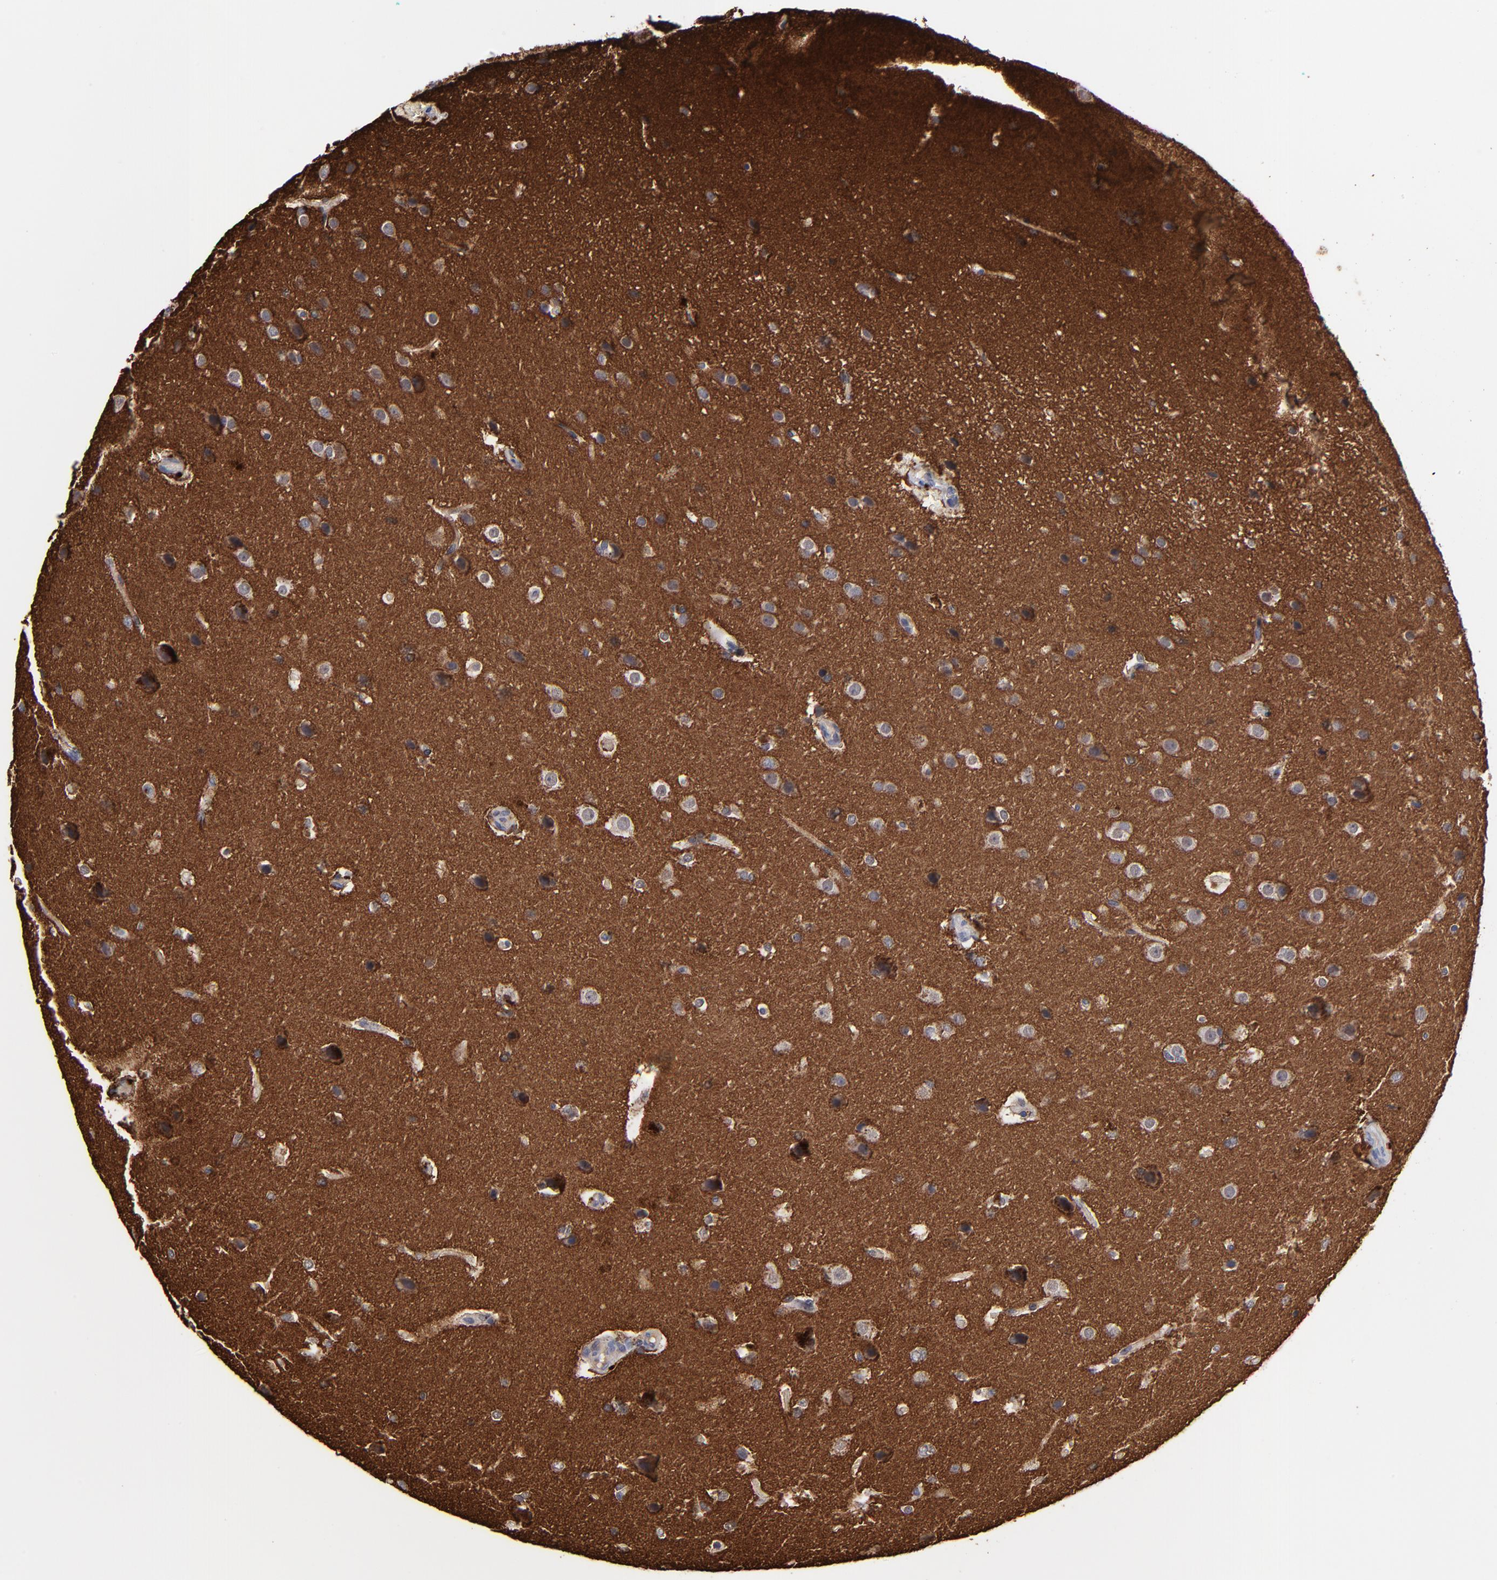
{"staining": {"intensity": "weak", "quantity": "<25%", "location": "cytoplasmic/membranous"}, "tissue": "glioma", "cell_type": "Tumor cells", "image_type": "cancer", "snomed": [{"axis": "morphology", "description": "Glioma, malignant, Low grade"}, {"axis": "topography", "description": "Cerebral cortex"}], "caption": "IHC photomicrograph of human malignant glioma (low-grade) stained for a protein (brown), which exhibits no expression in tumor cells.", "gene": "GPM6B", "patient": {"sex": "female", "age": 47}}